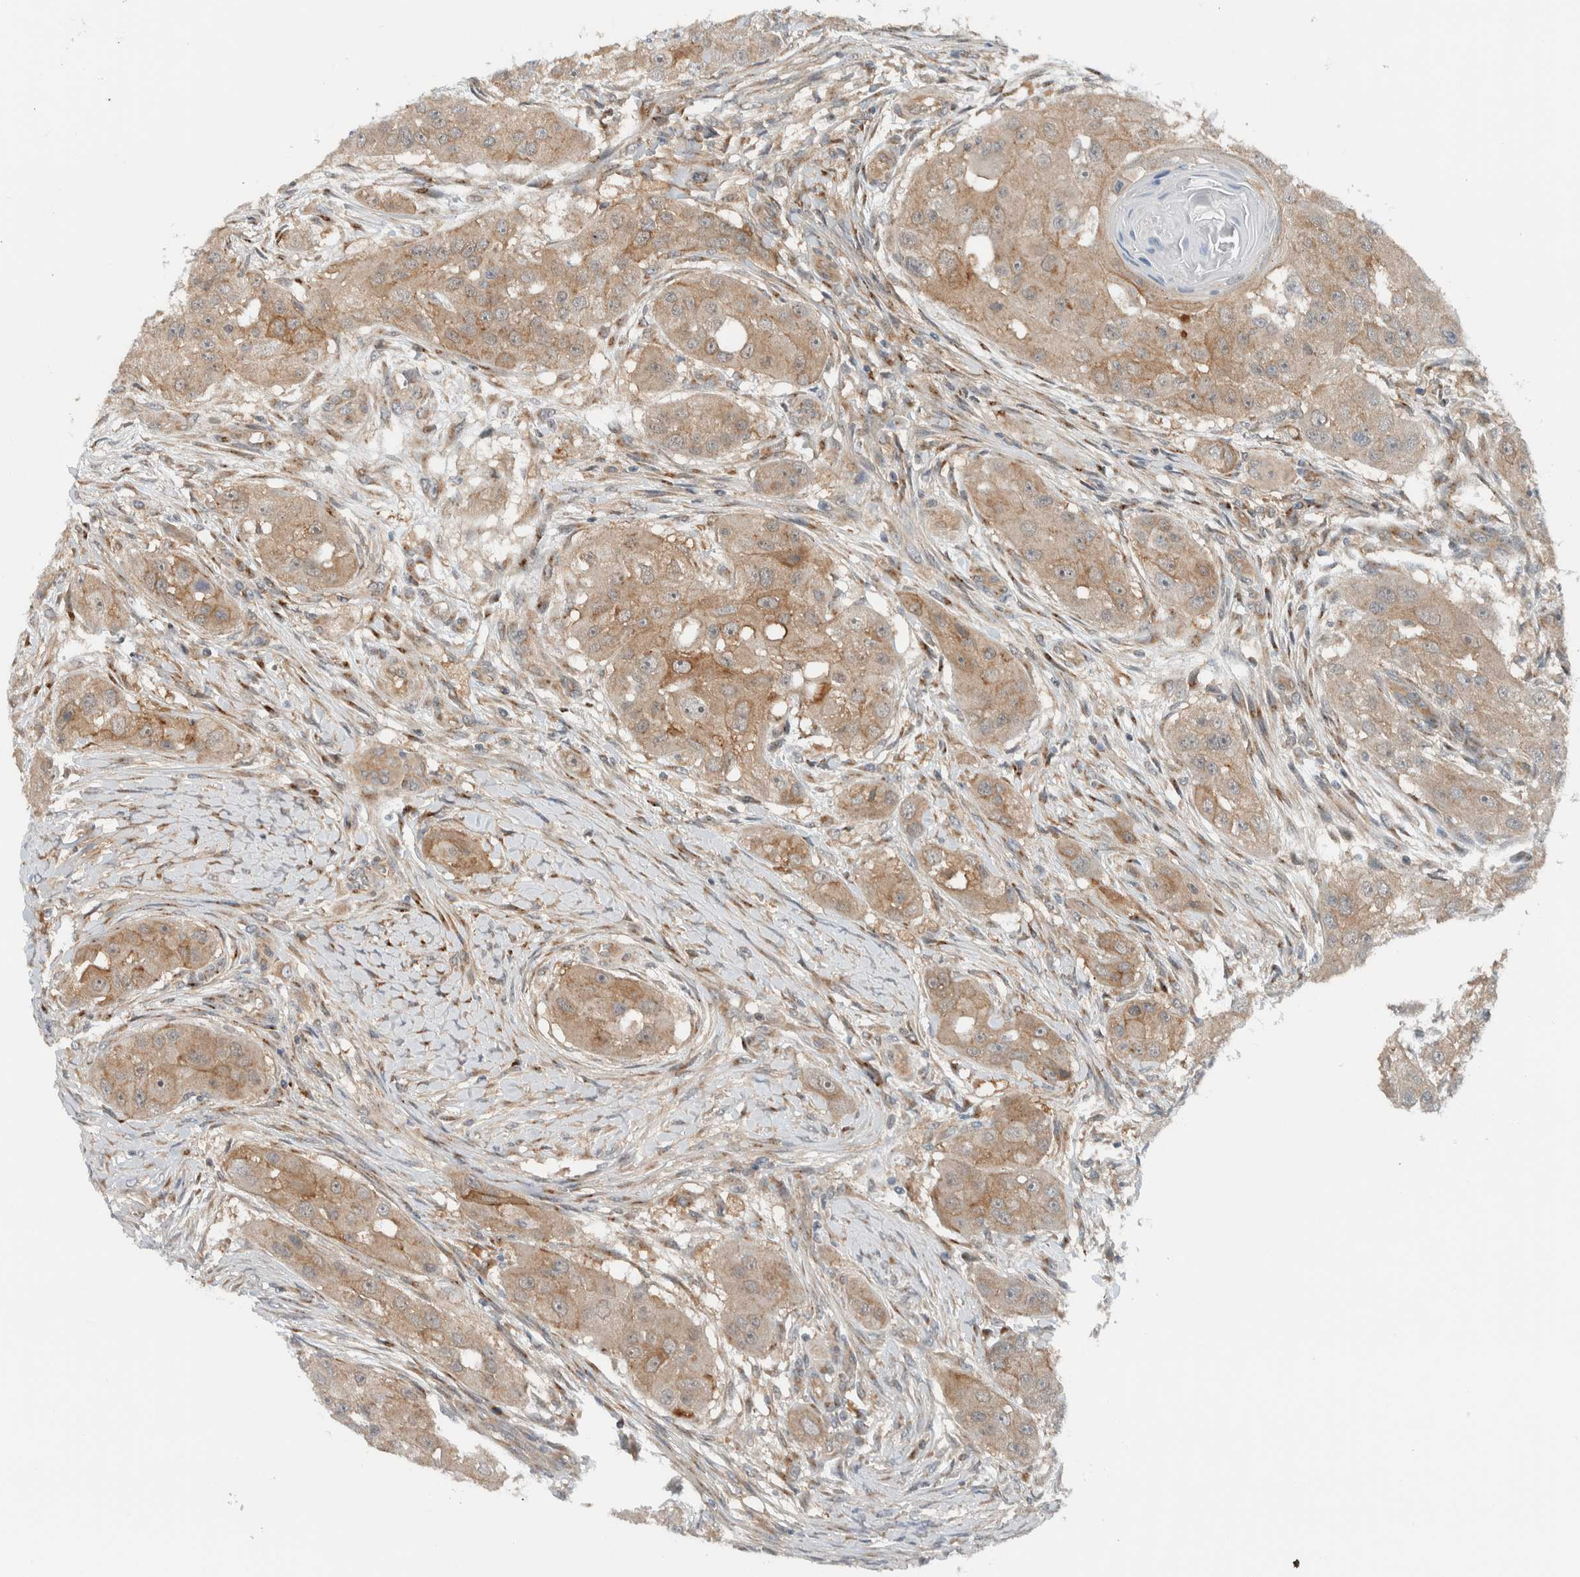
{"staining": {"intensity": "moderate", "quantity": ">75%", "location": "cytoplasmic/membranous"}, "tissue": "head and neck cancer", "cell_type": "Tumor cells", "image_type": "cancer", "snomed": [{"axis": "morphology", "description": "Normal tissue, NOS"}, {"axis": "morphology", "description": "Squamous cell carcinoma, NOS"}, {"axis": "topography", "description": "Skeletal muscle"}, {"axis": "topography", "description": "Head-Neck"}], "caption": "Immunohistochemical staining of head and neck cancer (squamous cell carcinoma) reveals medium levels of moderate cytoplasmic/membranous protein expression in approximately >75% of tumor cells. (IHC, brightfield microscopy, high magnification).", "gene": "RERE", "patient": {"sex": "male", "age": 51}}